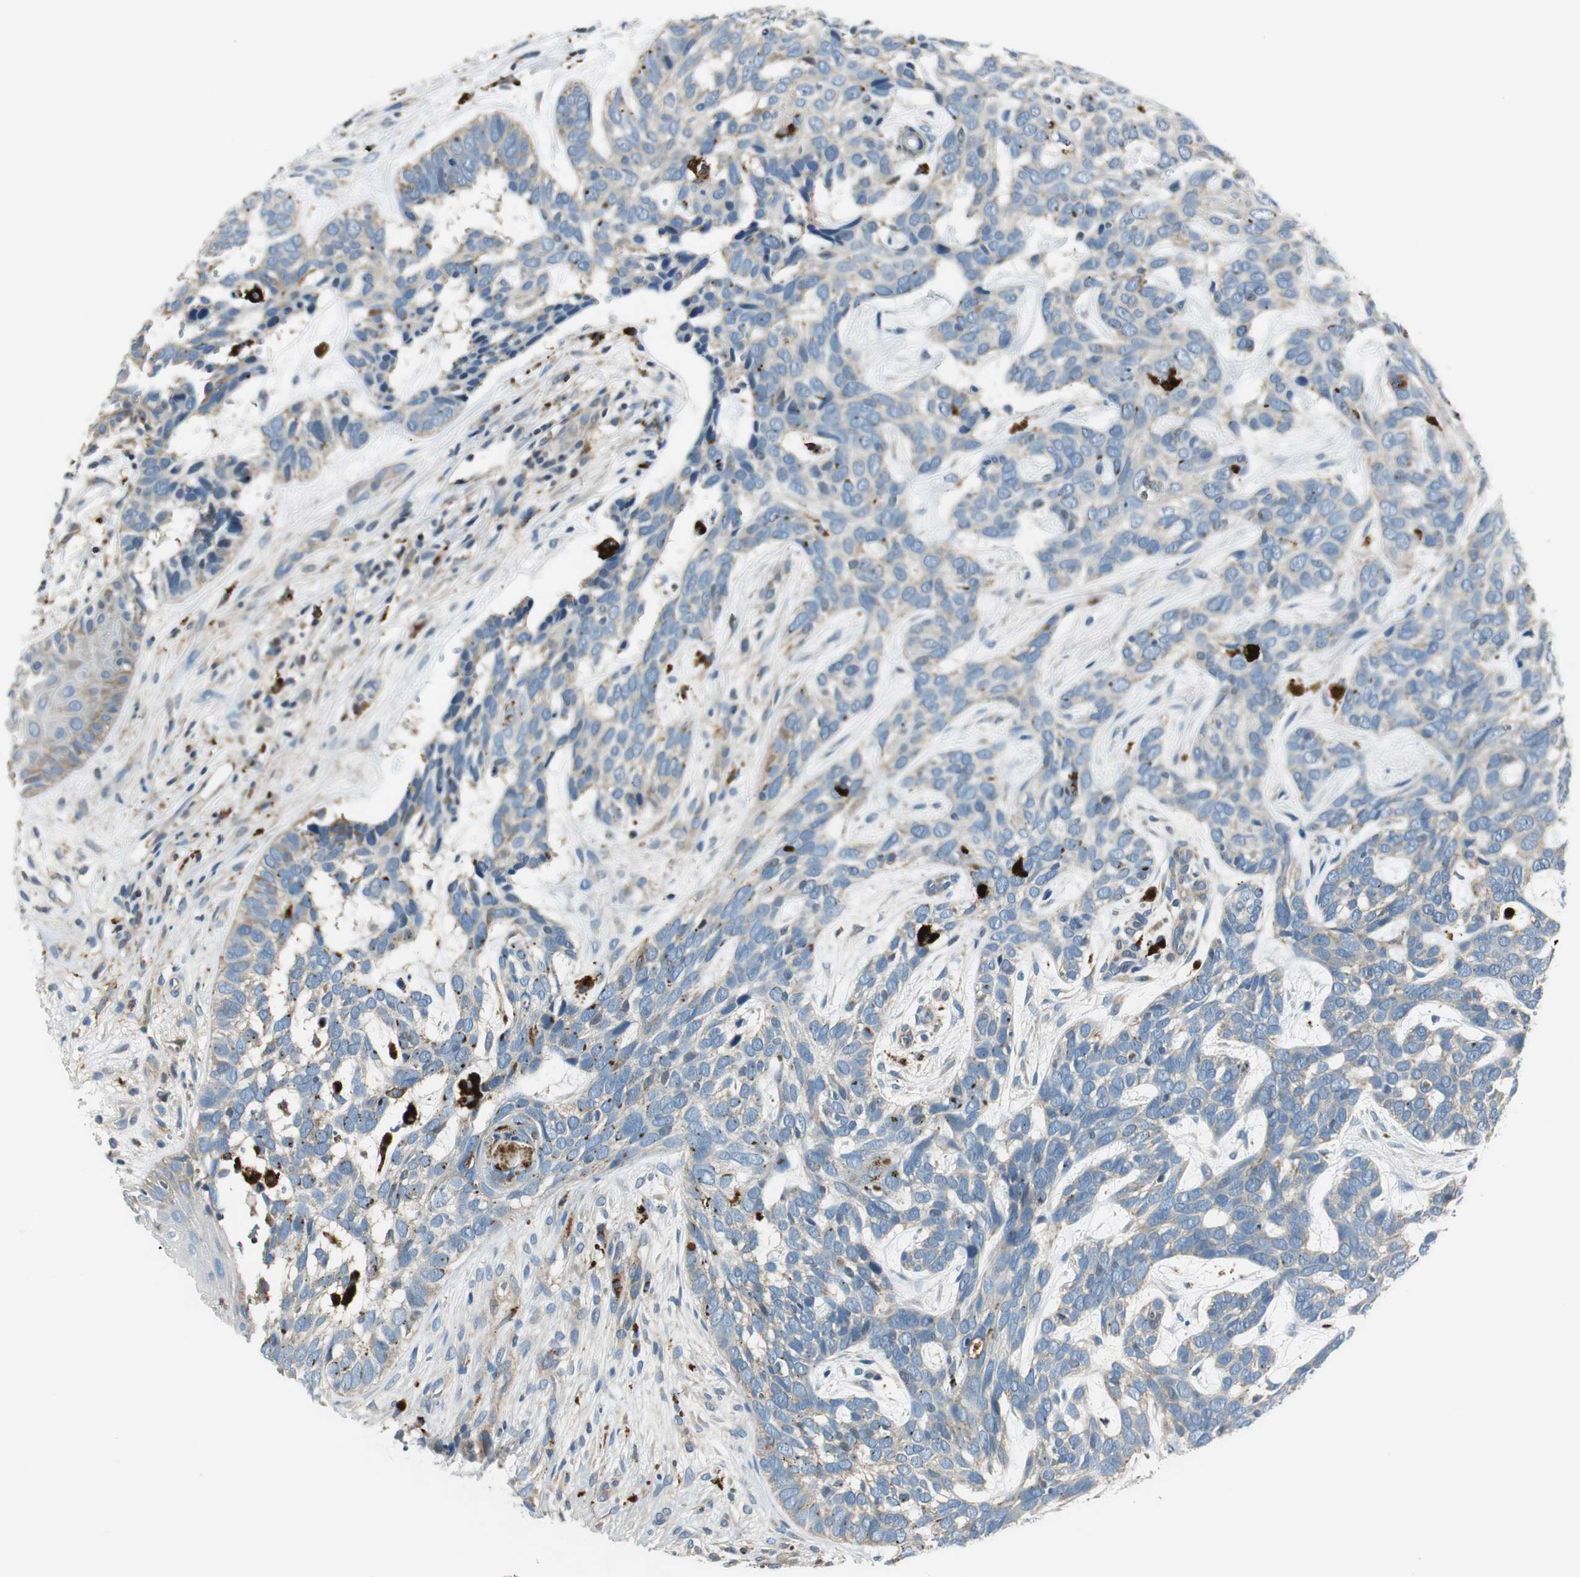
{"staining": {"intensity": "weak", "quantity": "<25%", "location": "cytoplasmic/membranous"}, "tissue": "skin cancer", "cell_type": "Tumor cells", "image_type": "cancer", "snomed": [{"axis": "morphology", "description": "Basal cell carcinoma"}, {"axis": "topography", "description": "Skin"}], "caption": "The image displays no significant staining in tumor cells of basal cell carcinoma (skin). (DAB IHC, high magnification).", "gene": "NCK1", "patient": {"sex": "male", "age": 87}}